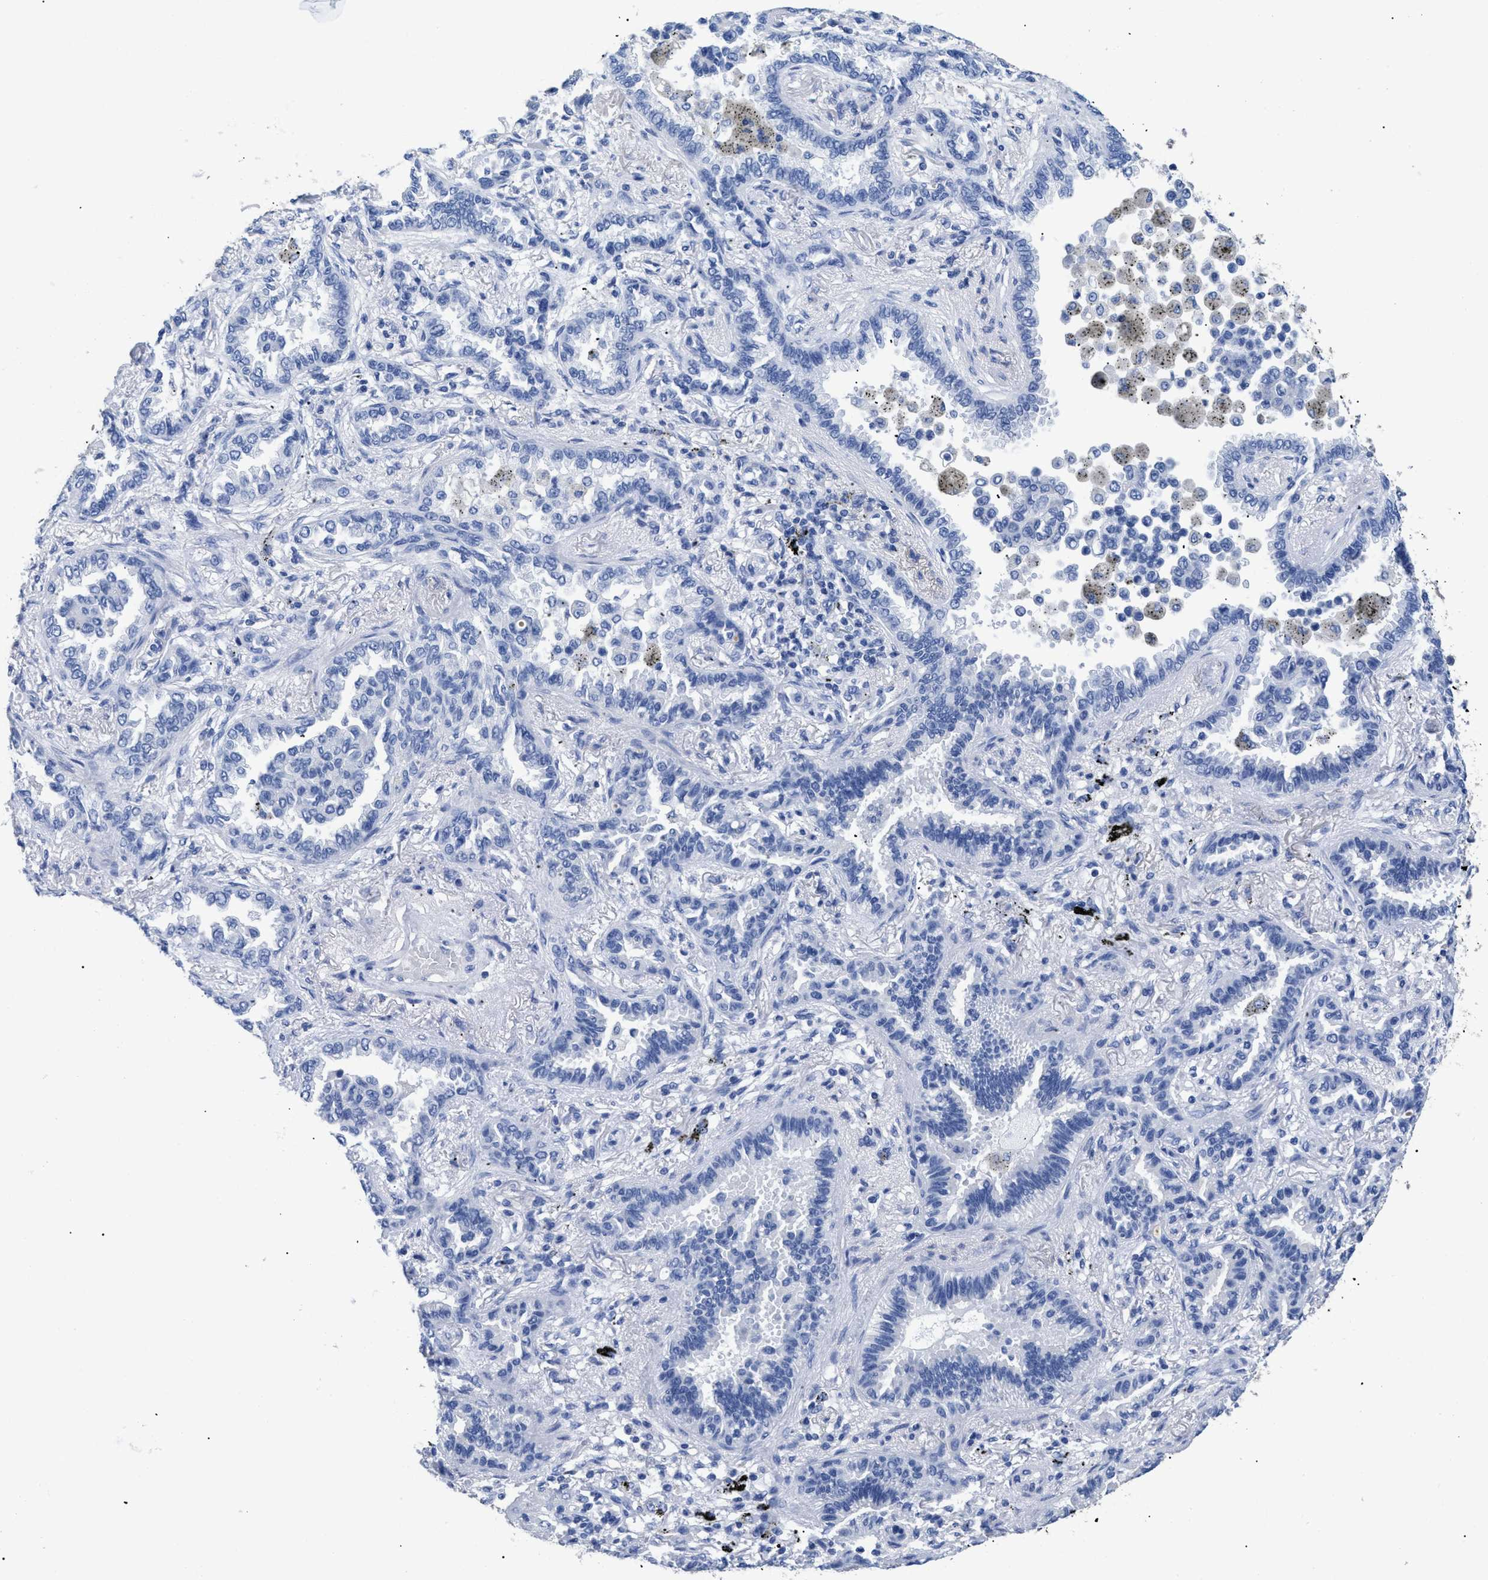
{"staining": {"intensity": "negative", "quantity": "none", "location": "none"}, "tissue": "lung cancer", "cell_type": "Tumor cells", "image_type": "cancer", "snomed": [{"axis": "morphology", "description": "Normal tissue, NOS"}, {"axis": "morphology", "description": "Adenocarcinoma, NOS"}, {"axis": "topography", "description": "Lung"}], "caption": "Histopathology image shows no protein expression in tumor cells of lung cancer (adenocarcinoma) tissue.", "gene": "DLC1", "patient": {"sex": "male", "age": 59}}